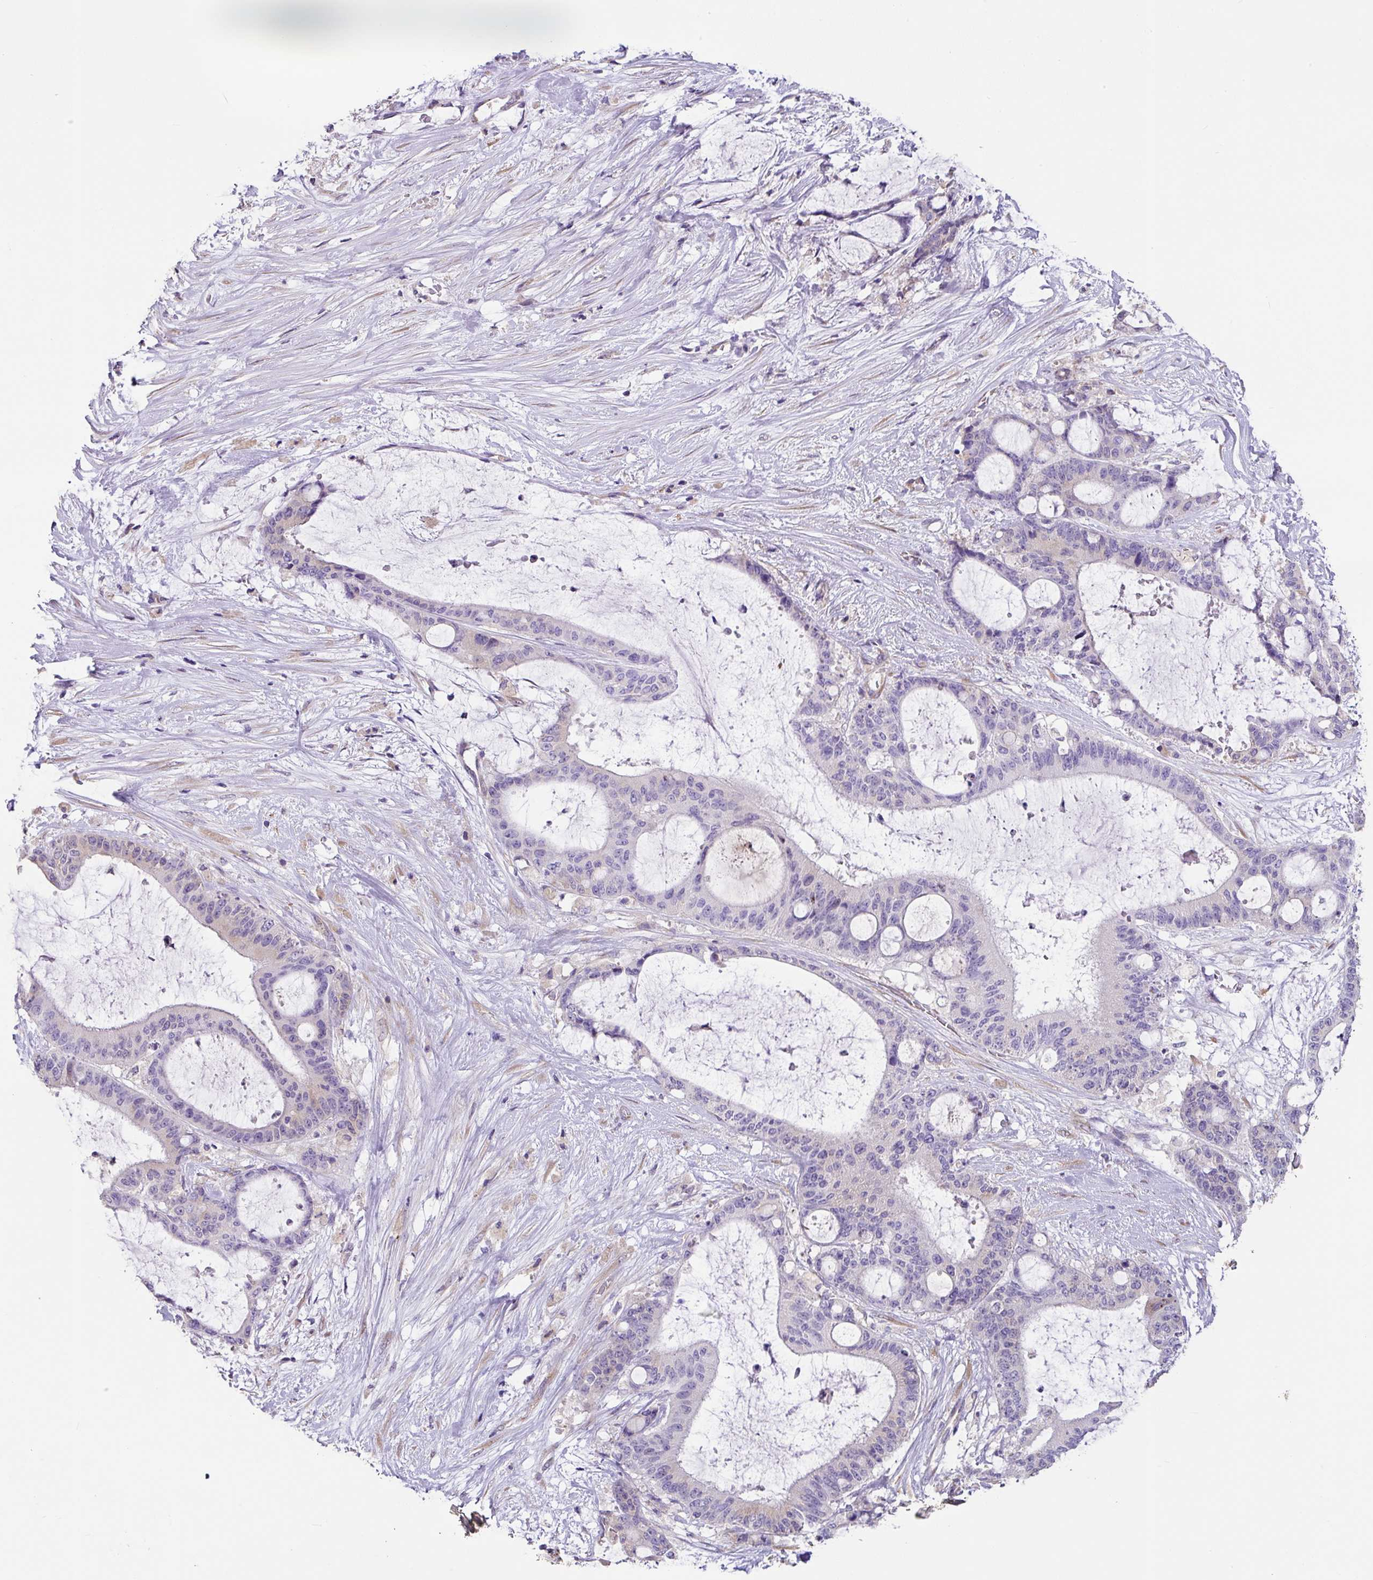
{"staining": {"intensity": "negative", "quantity": "none", "location": "none"}, "tissue": "liver cancer", "cell_type": "Tumor cells", "image_type": "cancer", "snomed": [{"axis": "morphology", "description": "Normal tissue, NOS"}, {"axis": "morphology", "description": "Cholangiocarcinoma"}, {"axis": "topography", "description": "Liver"}, {"axis": "topography", "description": "Peripheral nerve tissue"}], "caption": "Immunohistochemistry image of liver cholangiocarcinoma stained for a protein (brown), which exhibits no positivity in tumor cells.", "gene": "ZG16", "patient": {"sex": "female", "age": 73}}